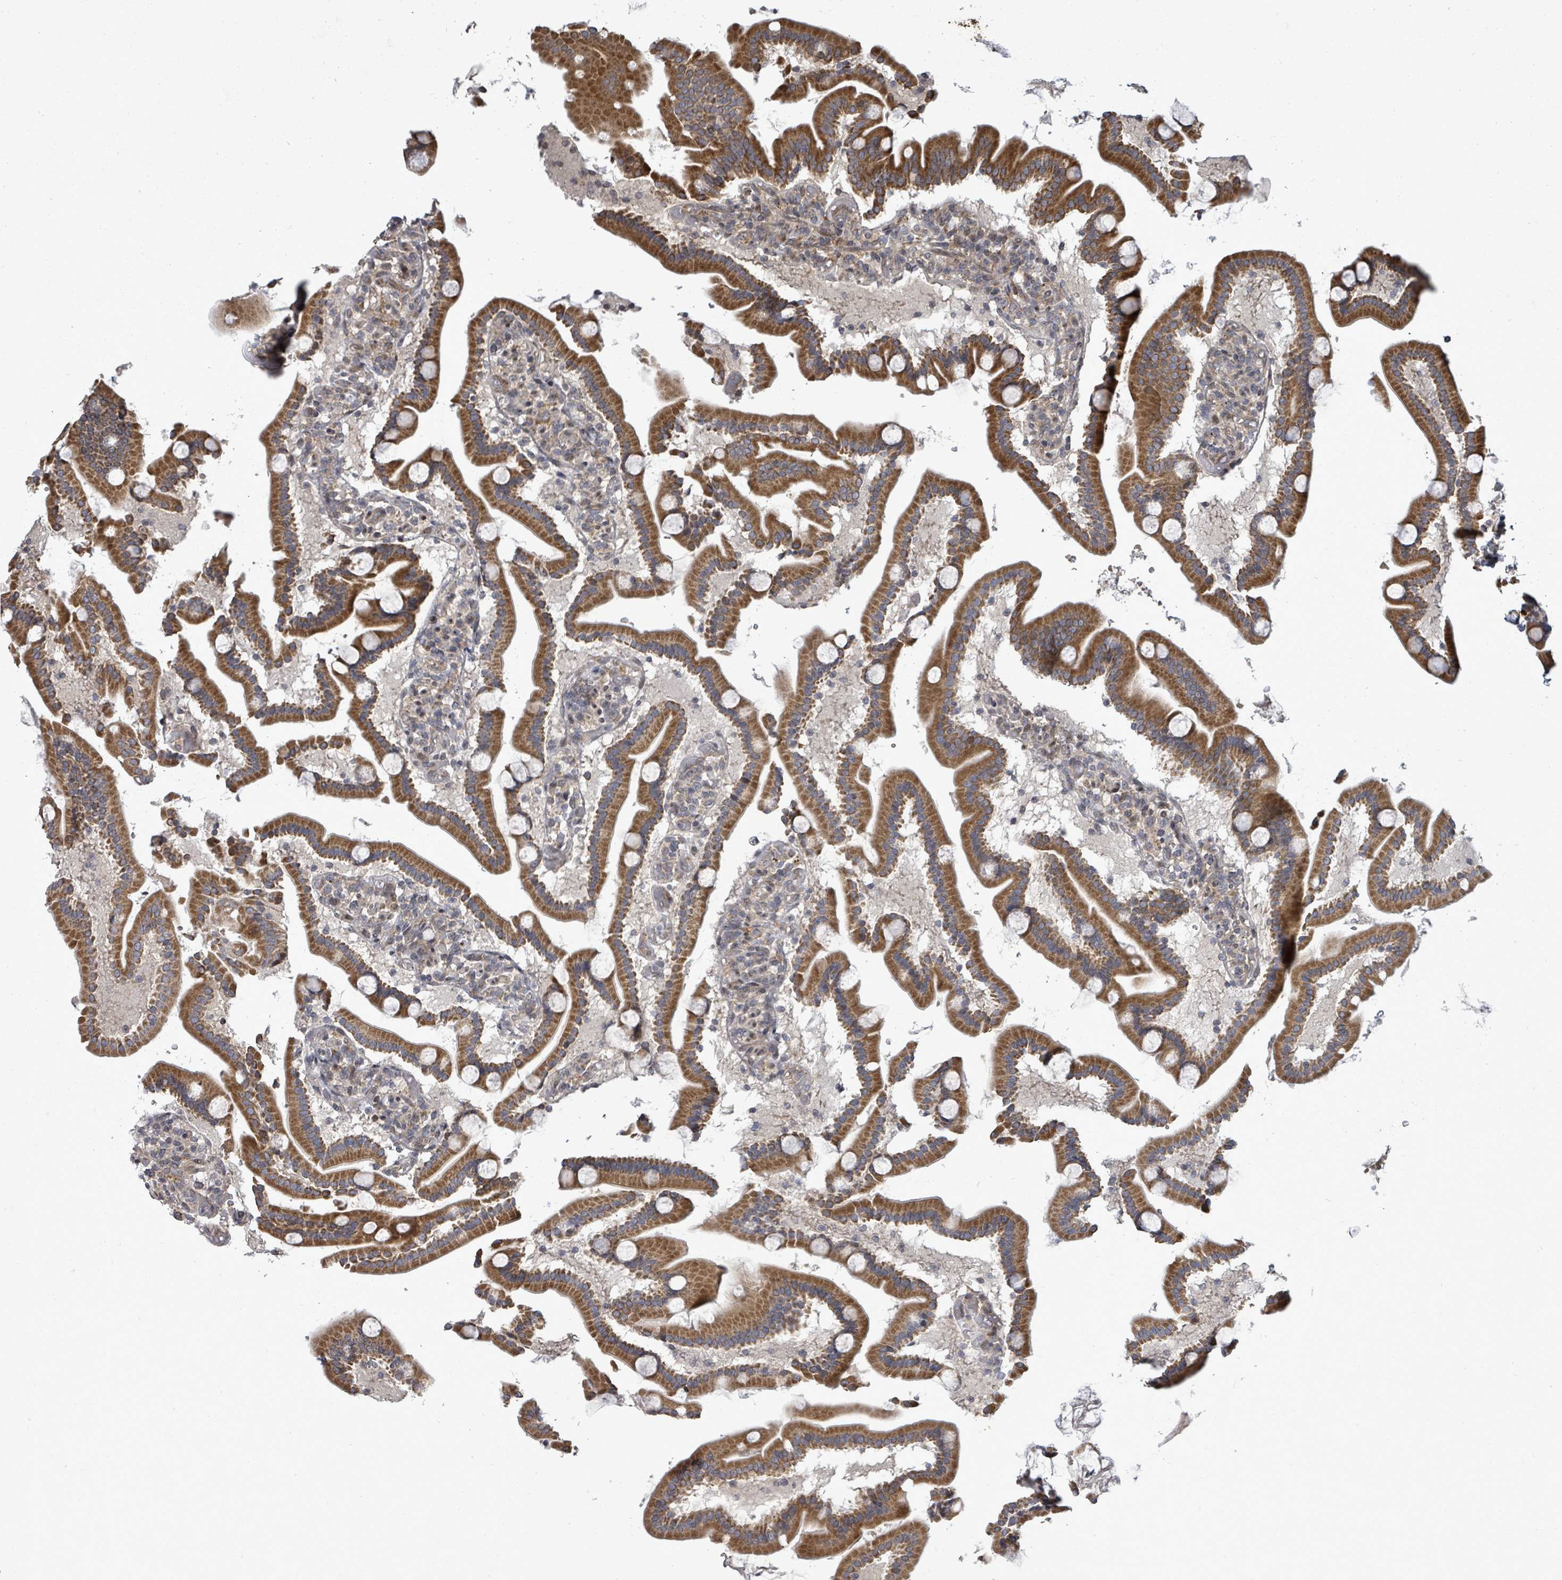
{"staining": {"intensity": "strong", "quantity": ">75%", "location": "cytoplasmic/membranous"}, "tissue": "duodenum", "cell_type": "Glandular cells", "image_type": "normal", "snomed": [{"axis": "morphology", "description": "Normal tissue, NOS"}, {"axis": "topography", "description": "Duodenum"}], "caption": "Immunohistochemical staining of benign human duodenum demonstrates strong cytoplasmic/membranous protein expression in approximately >75% of glandular cells.", "gene": "KRTAP27", "patient": {"sex": "male", "age": 55}}